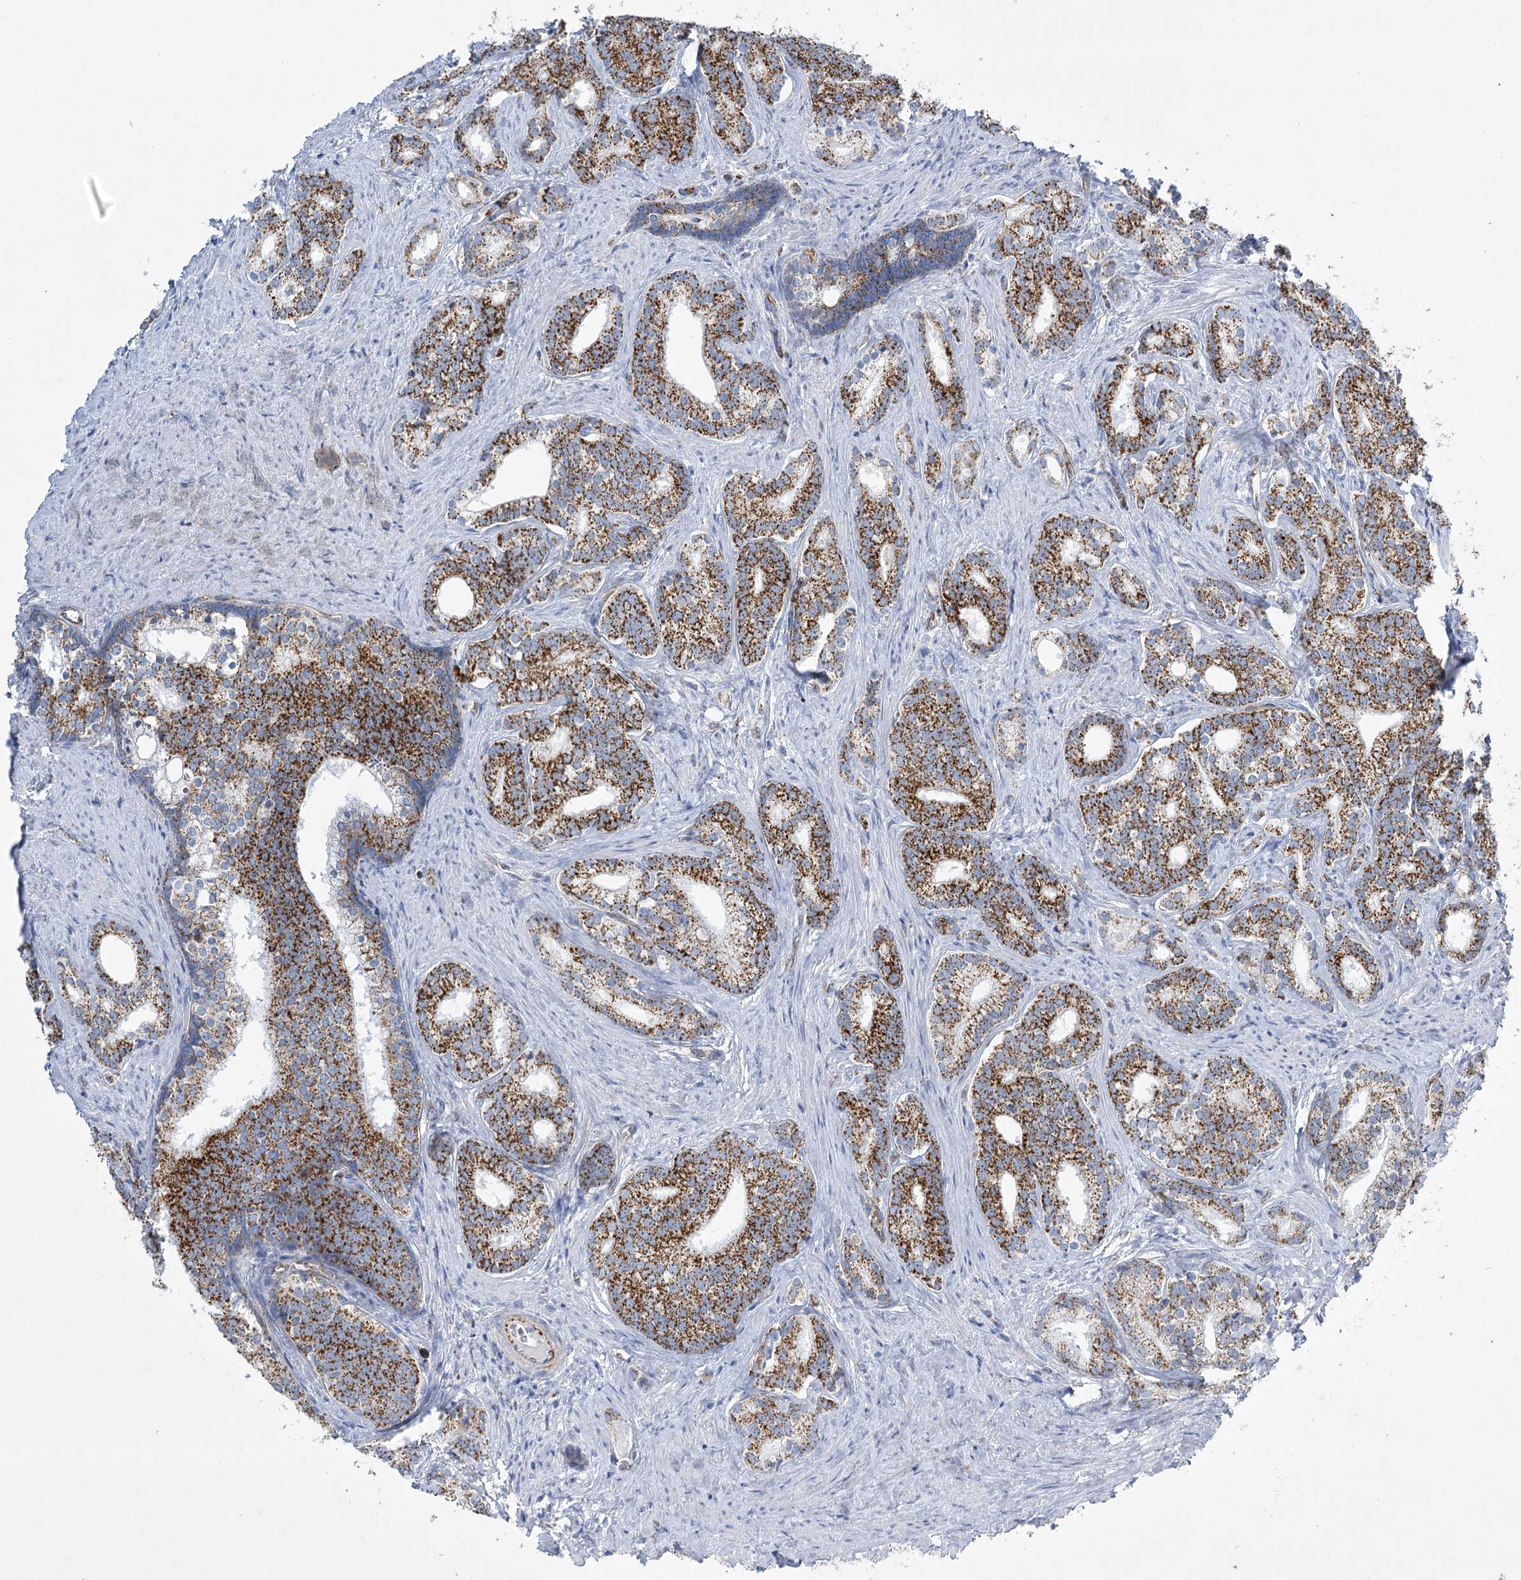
{"staining": {"intensity": "strong", "quantity": ">75%", "location": "cytoplasmic/membranous"}, "tissue": "prostate cancer", "cell_type": "Tumor cells", "image_type": "cancer", "snomed": [{"axis": "morphology", "description": "Adenocarcinoma, Low grade"}, {"axis": "topography", "description": "Prostate"}], "caption": "A micrograph of human prostate cancer (adenocarcinoma (low-grade)) stained for a protein shows strong cytoplasmic/membranous brown staining in tumor cells.", "gene": "DHTKD1", "patient": {"sex": "male", "age": 71}}